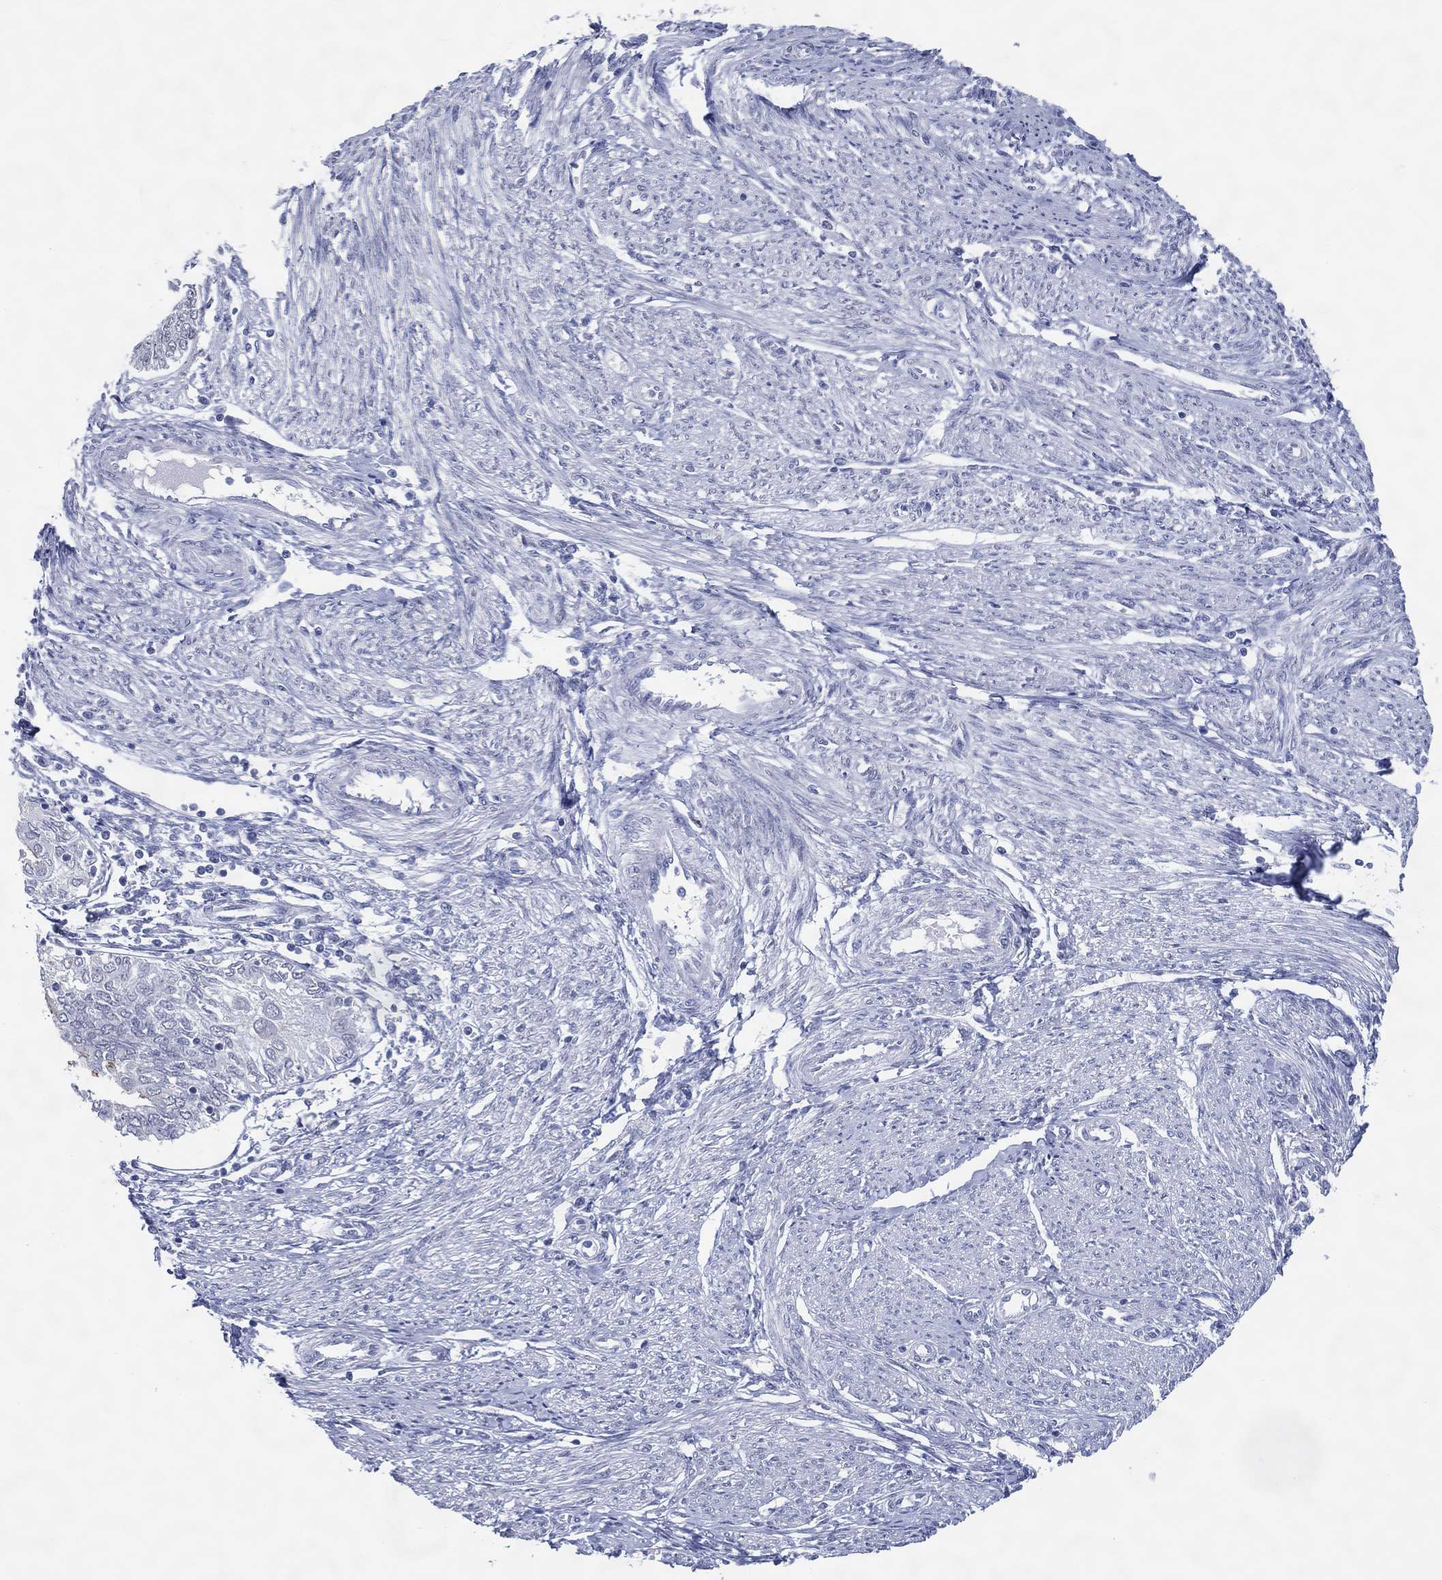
{"staining": {"intensity": "negative", "quantity": "none", "location": "none"}, "tissue": "endometrial cancer", "cell_type": "Tumor cells", "image_type": "cancer", "snomed": [{"axis": "morphology", "description": "Adenocarcinoma, NOS"}, {"axis": "topography", "description": "Endometrium"}], "caption": "IHC of human adenocarcinoma (endometrial) shows no expression in tumor cells. The staining is performed using DAB brown chromogen with nuclei counter-stained in using hematoxylin.", "gene": "CFAP58", "patient": {"sex": "female", "age": 68}}